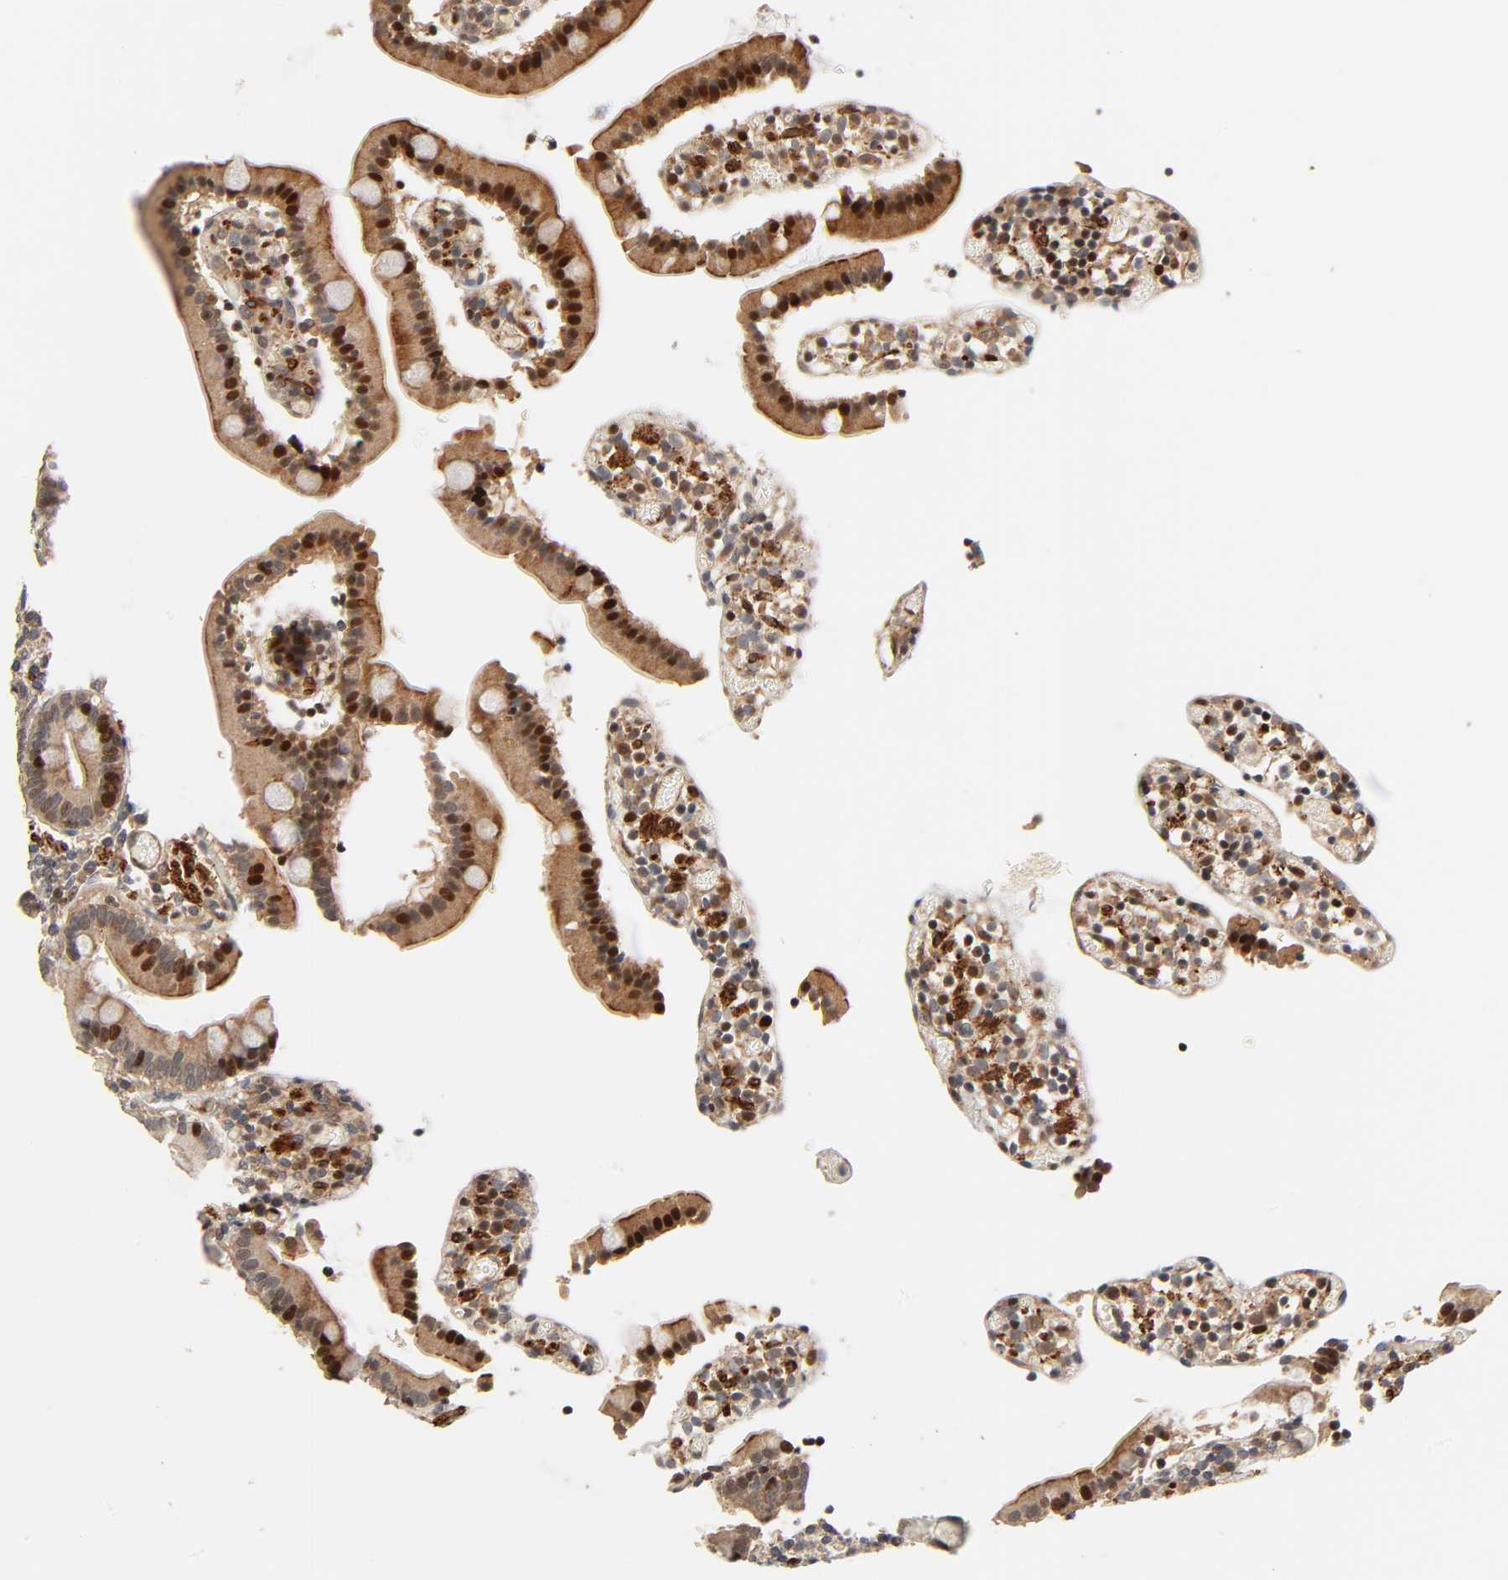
{"staining": {"intensity": "strong", "quantity": ">75%", "location": "cytoplasmic/membranous,nuclear"}, "tissue": "duodenum", "cell_type": "Glandular cells", "image_type": "normal", "snomed": [{"axis": "morphology", "description": "Normal tissue, NOS"}, {"axis": "topography", "description": "Duodenum"}], "caption": "There is high levels of strong cytoplasmic/membranous,nuclear positivity in glandular cells of unremarkable duodenum, as demonstrated by immunohistochemical staining (brown color).", "gene": "NEMF", "patient": {"sex": "female", "age": 53}}